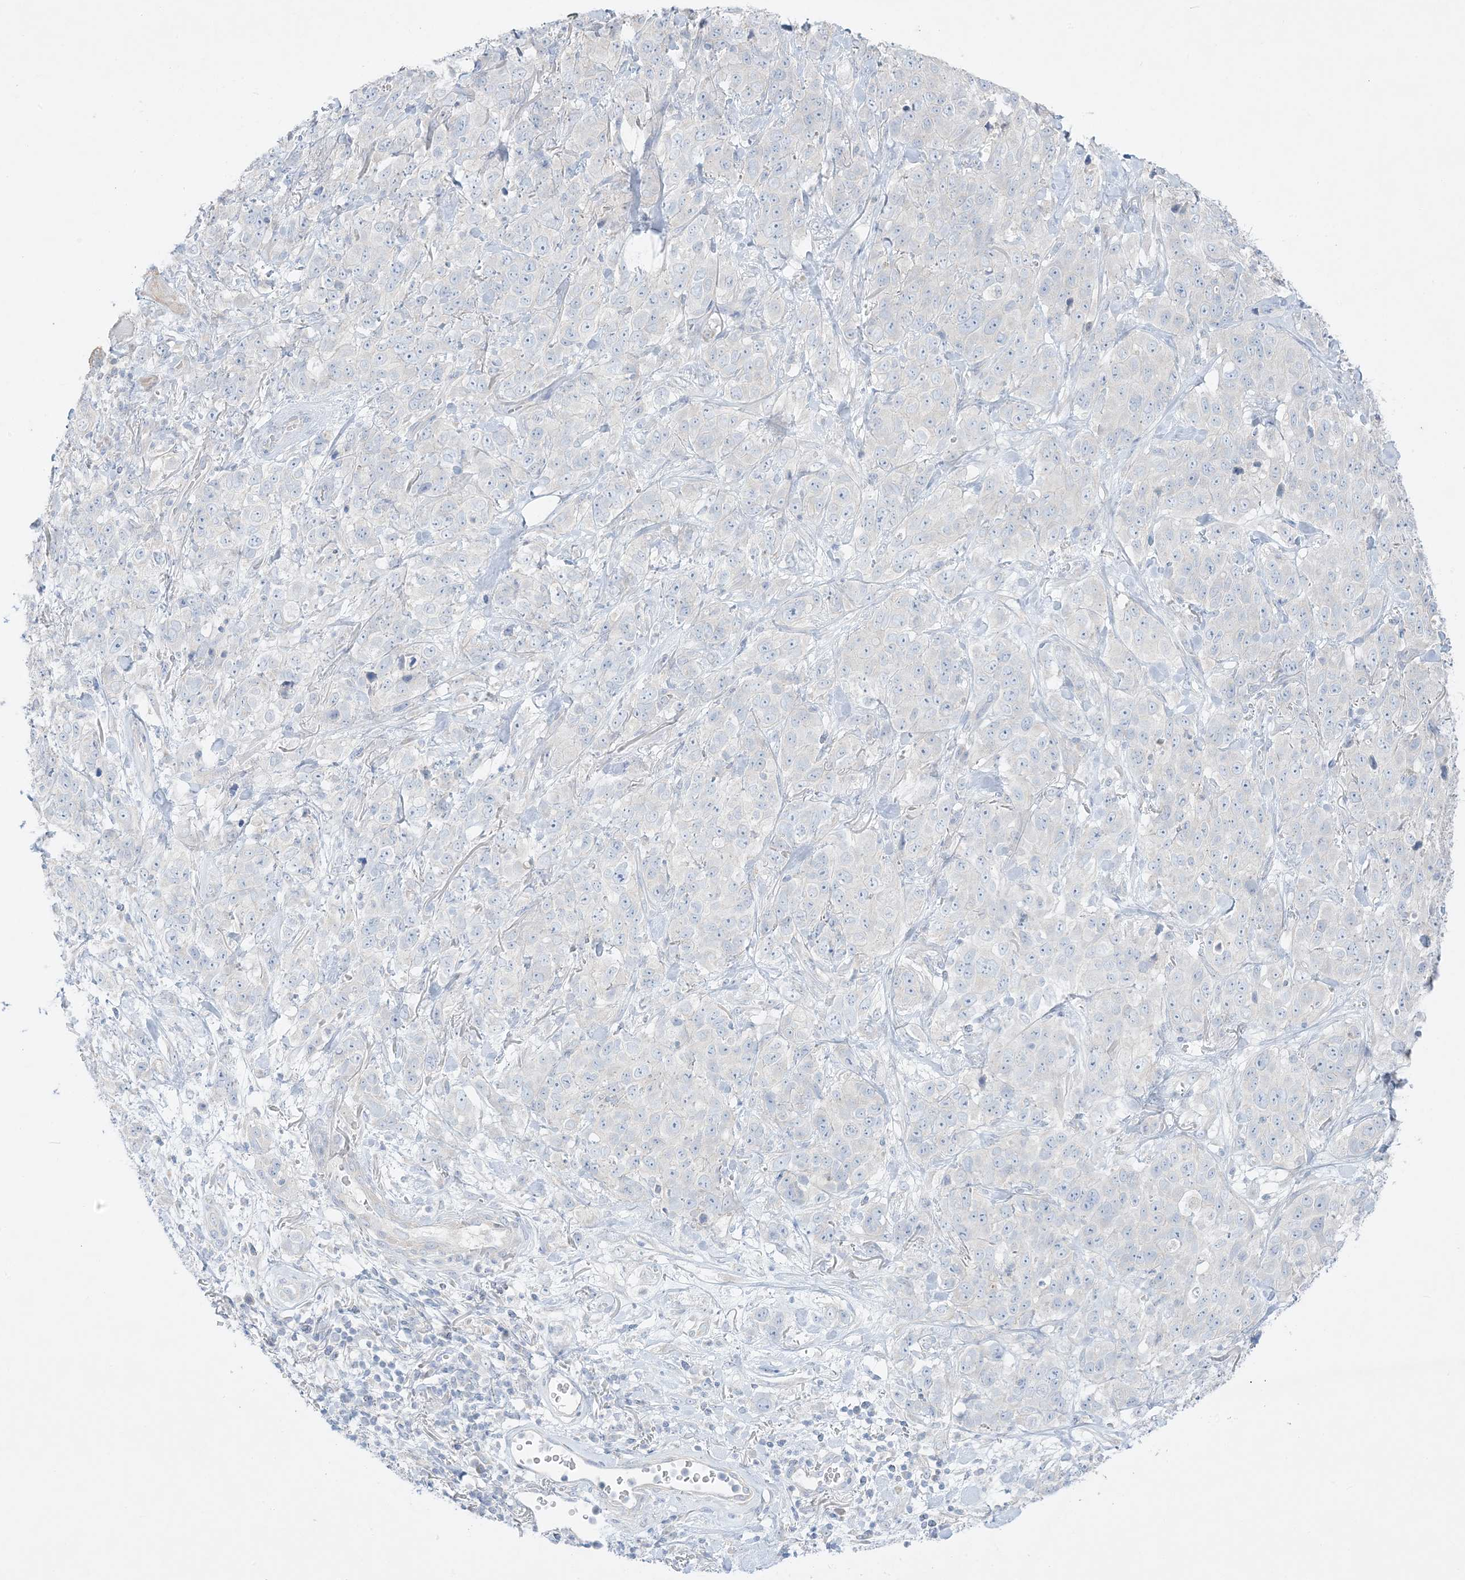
{"staining": {"intensity": "negative", "quantity": "none", "location": "none"}, "tissue": "stomach cancer", "cell_type": "Tumor cells", "image_type": "cancer", "snomed": [{"axis": "morphology", "description": "Adenocarcinoma, NOS"}, {"axis": "topography", "description": "Stomach"}], "caption": "Human stomach cancer (adenocarcinoma) stained for a protein using IHC demonstrates no staining in tumor cells.", "gene": "FAM184A", "patient": {"sex": "male", "age": 48}}